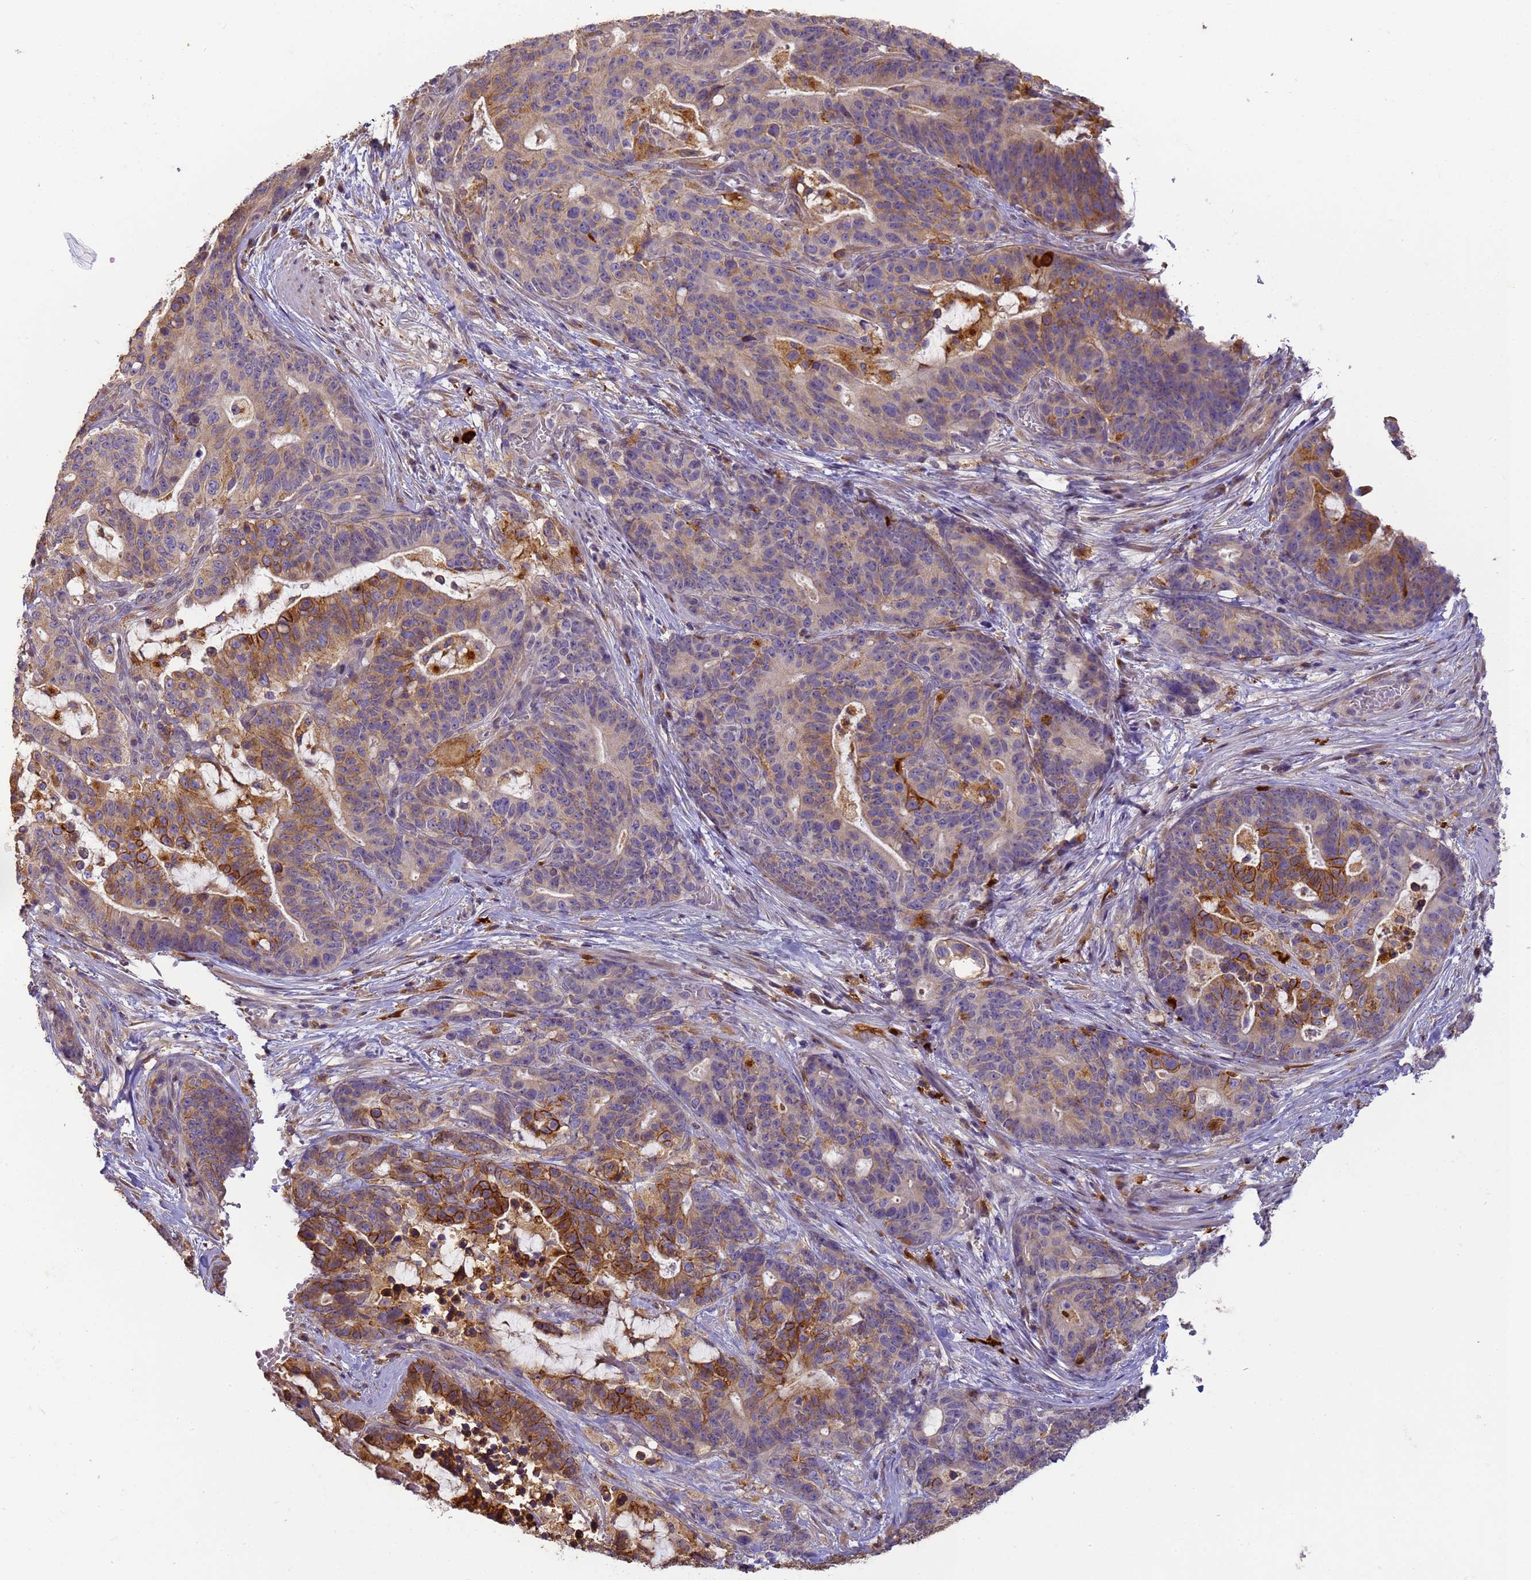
{"staining": {"intensity": "strong", "quantity": "<25%", "location": "cytoplasmic/membranous"}, "tissue": "stomach cancer", "cell_type": "Tumor cells", "image_type": "cancer", "snomed": [{"axis": "morphology", "description": "Normal tissue, NOS"}, {"axis": "morphology", "description": "Adenocarcinoma, NOS"}, {"axis": "topography", "description": "Stomach"}], "caption": "Immunohistochemistry (IHC) of human stomach adenocarcinoma exhibits medium levels of strong cytoplasmic/membranous staining in approximately <25% of tumor cells. Using DAB (3,3'-diaminobenzidine) (brown) and hematoxylin (blue) stains, captured at high magnification using brightfield microscopy.", "gene": "M6PR", "patient": {"sex": "female", "age": 64}}